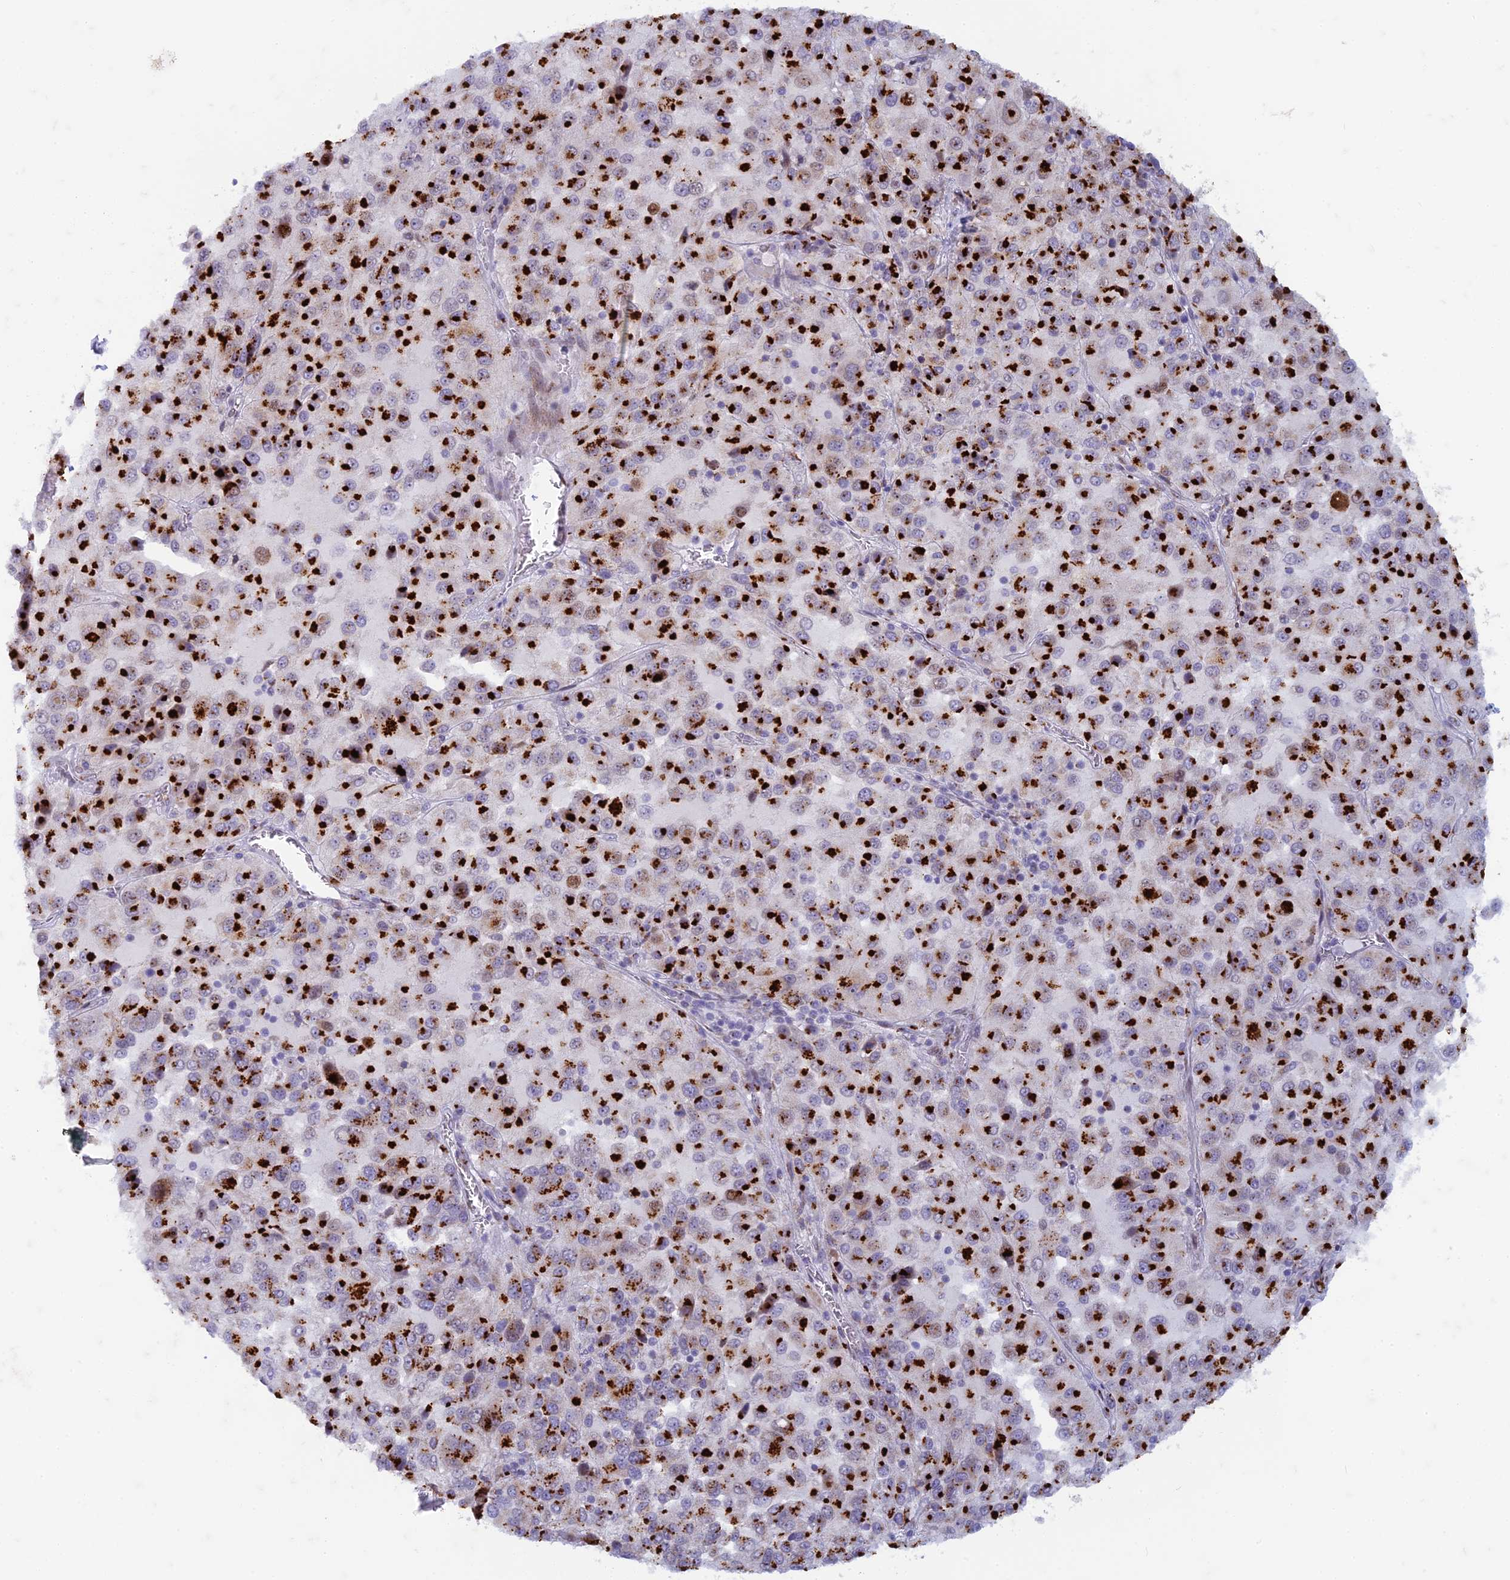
{"staining": {"intensity": "strong", "quantity": ">75%", "location": "cytoplasmic/membranous"}, "tissue": "melanoma", "cell_type": "Tumor cells", "image_type": "cancer", "snomed": [{"axis": "morphology", "description": "Malignant melanoma, Metastatic site"}, {"axis": "topography", "description": "Lung"}], "caption": "Immunohistochemistry staining of melanoma, which displays high levels of strong cytoplasmic/membranous positivity in approximately >75% of tumor cells indicating strong cytoplasmic/membranous protein staining. The staining was performed using DAB (brown) for protein detection and nuclei were counterstained in hematoxylin (blue).", "gene": "FAM3C", "patient": {"sex": "male", "age": 64}}